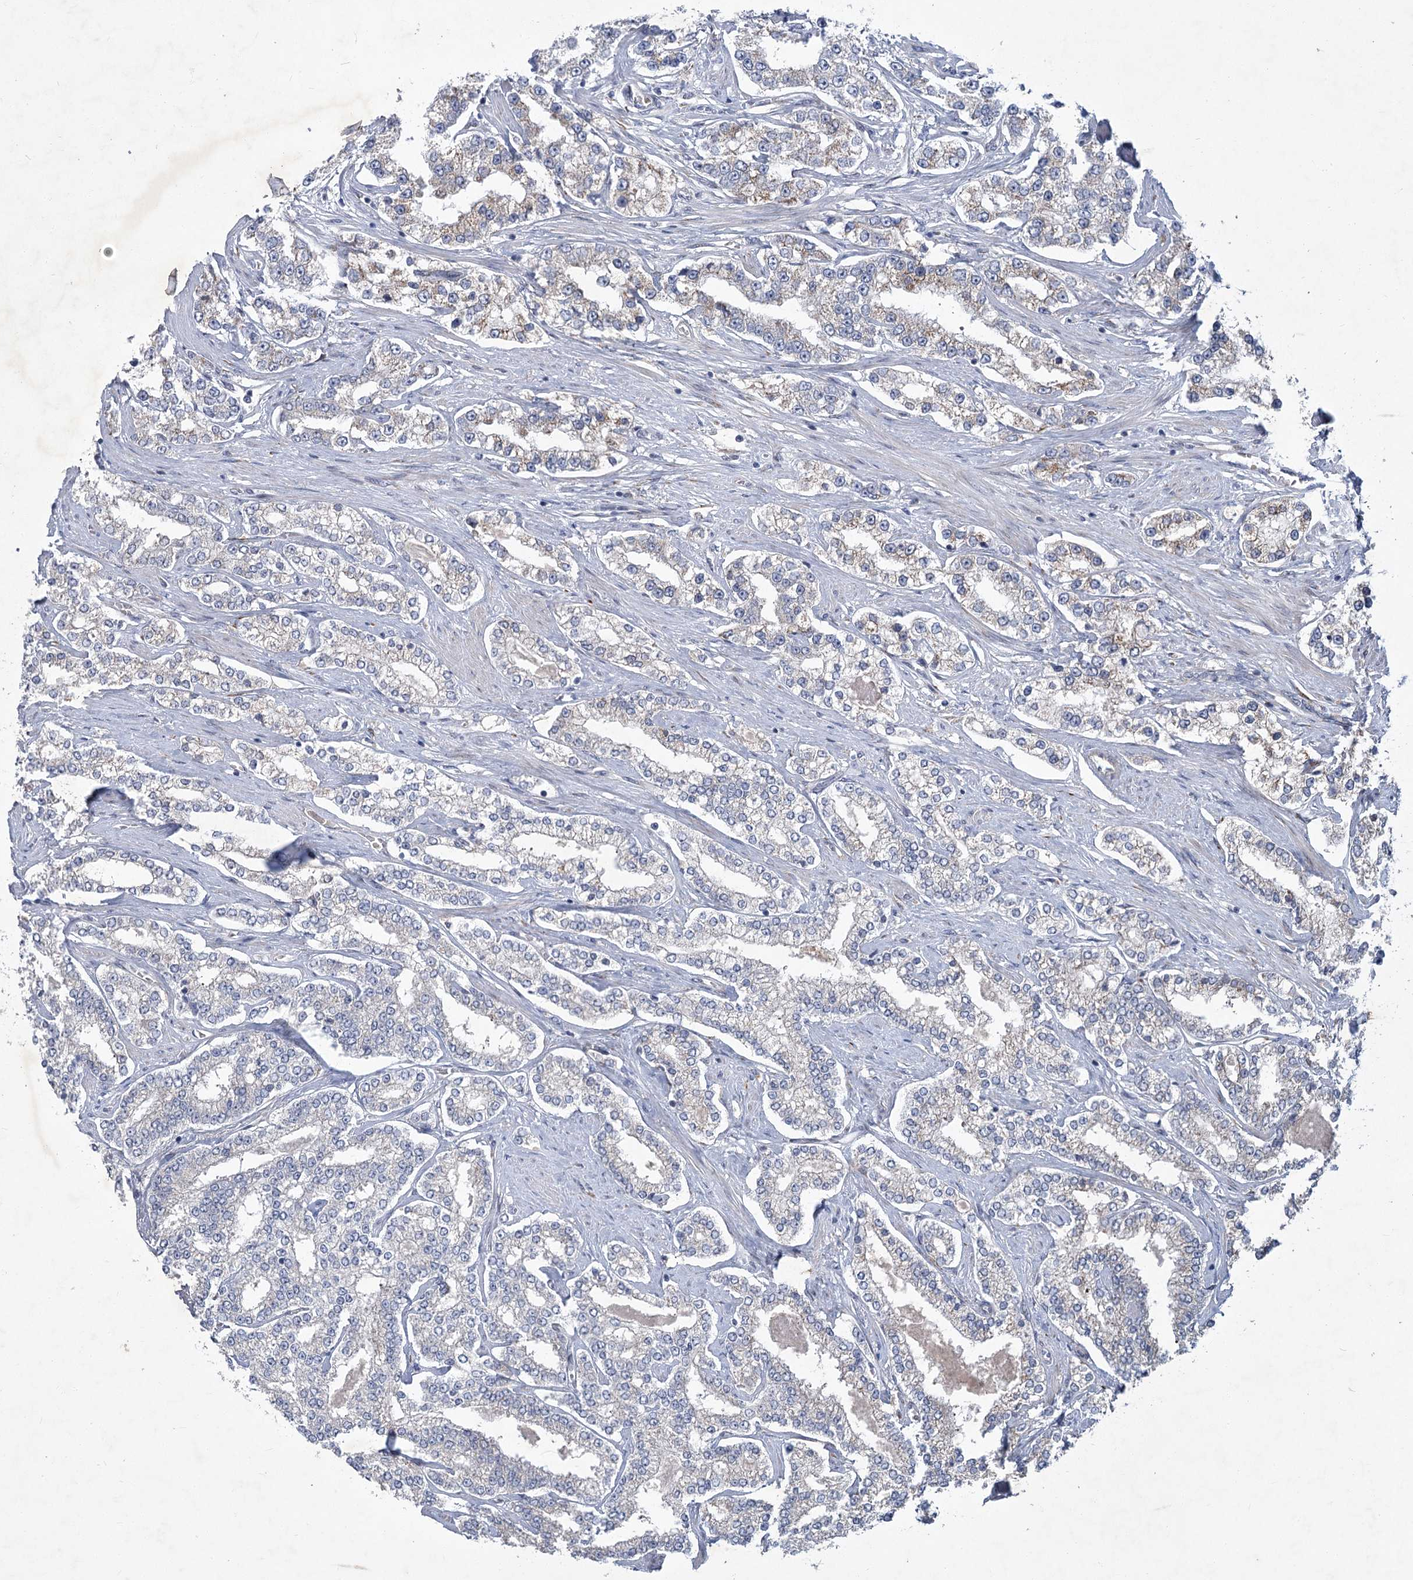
{"staining": {"intensity": "negative", "quantity": "none", "location": "none"}, "tissue": "prostate cancer", "cell_type": "Tumor cells", "image_type": "cancer", "snomed": [{"axis": "morphology", "description": "Normal tissue, NOS"}, {"axis": "morphology", "description": "Adenocarcinoma, High grade"}, {"axis": "topography", "description": "Prostate"}], "caption": "This image is of prostate adenocarcinoma (high-grade) stained with immunohistochemistry to label a protein in brown with the nuclei are counter-stained blue. There is no expression in tumor cells.", "gene": "GCNT4", "patient": {"sex": "male", "age": 83}}